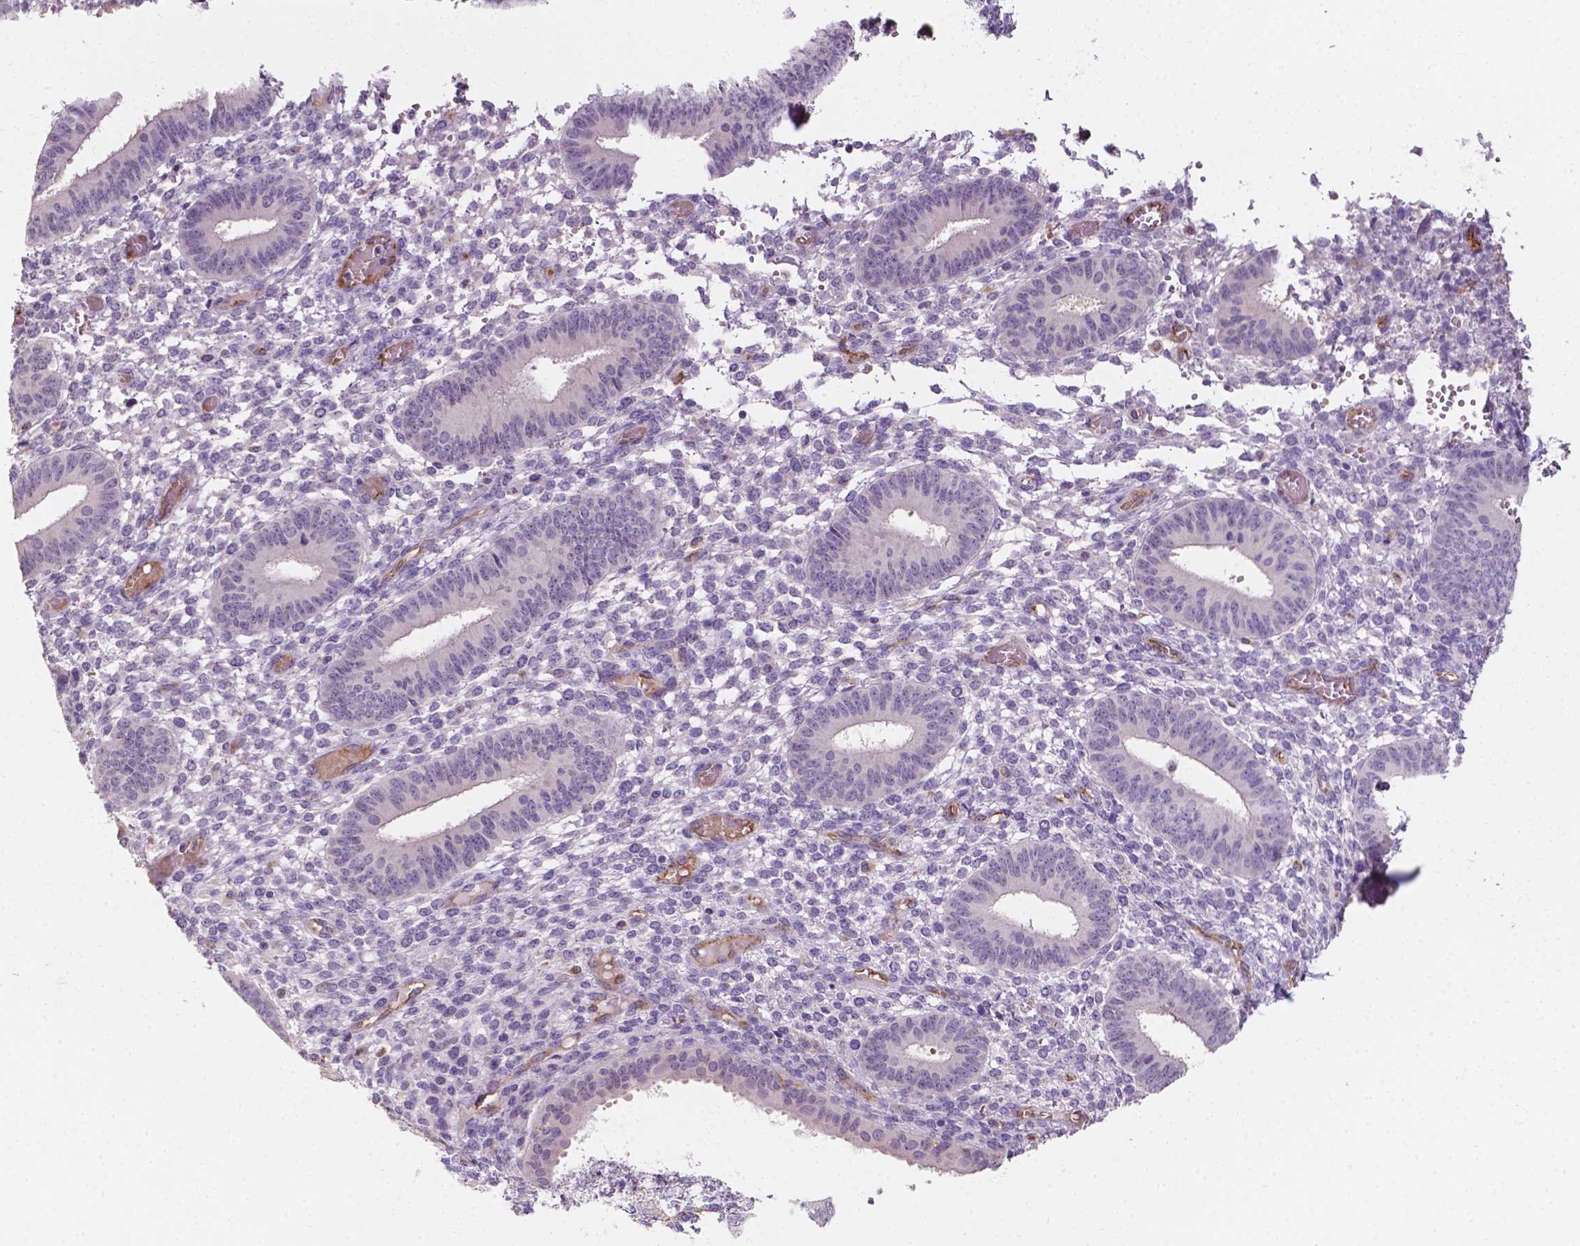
{"staining": {"intensity": "negative", "quantity": "none", "location": "none"}, "tissue": "endometrium", "cell_type": "Cells in endometrial stroma", "image_type": "normal", "snomed": [{"axis": "morphology", "description": "Normal tissue, NOS"}, {"axis": "topography", "description": "Endometrium"}], "caption": "An immunohistochemistry (IHC) image of normal endometrium is shown. There is no staining in cells in endometrial stroma of endometrium. (Immunohistochemistry (ihc), brightfield microscopy, high magnification).", "gene": "SLC22A4", "patient": {"sex": "female", "age": 42}}